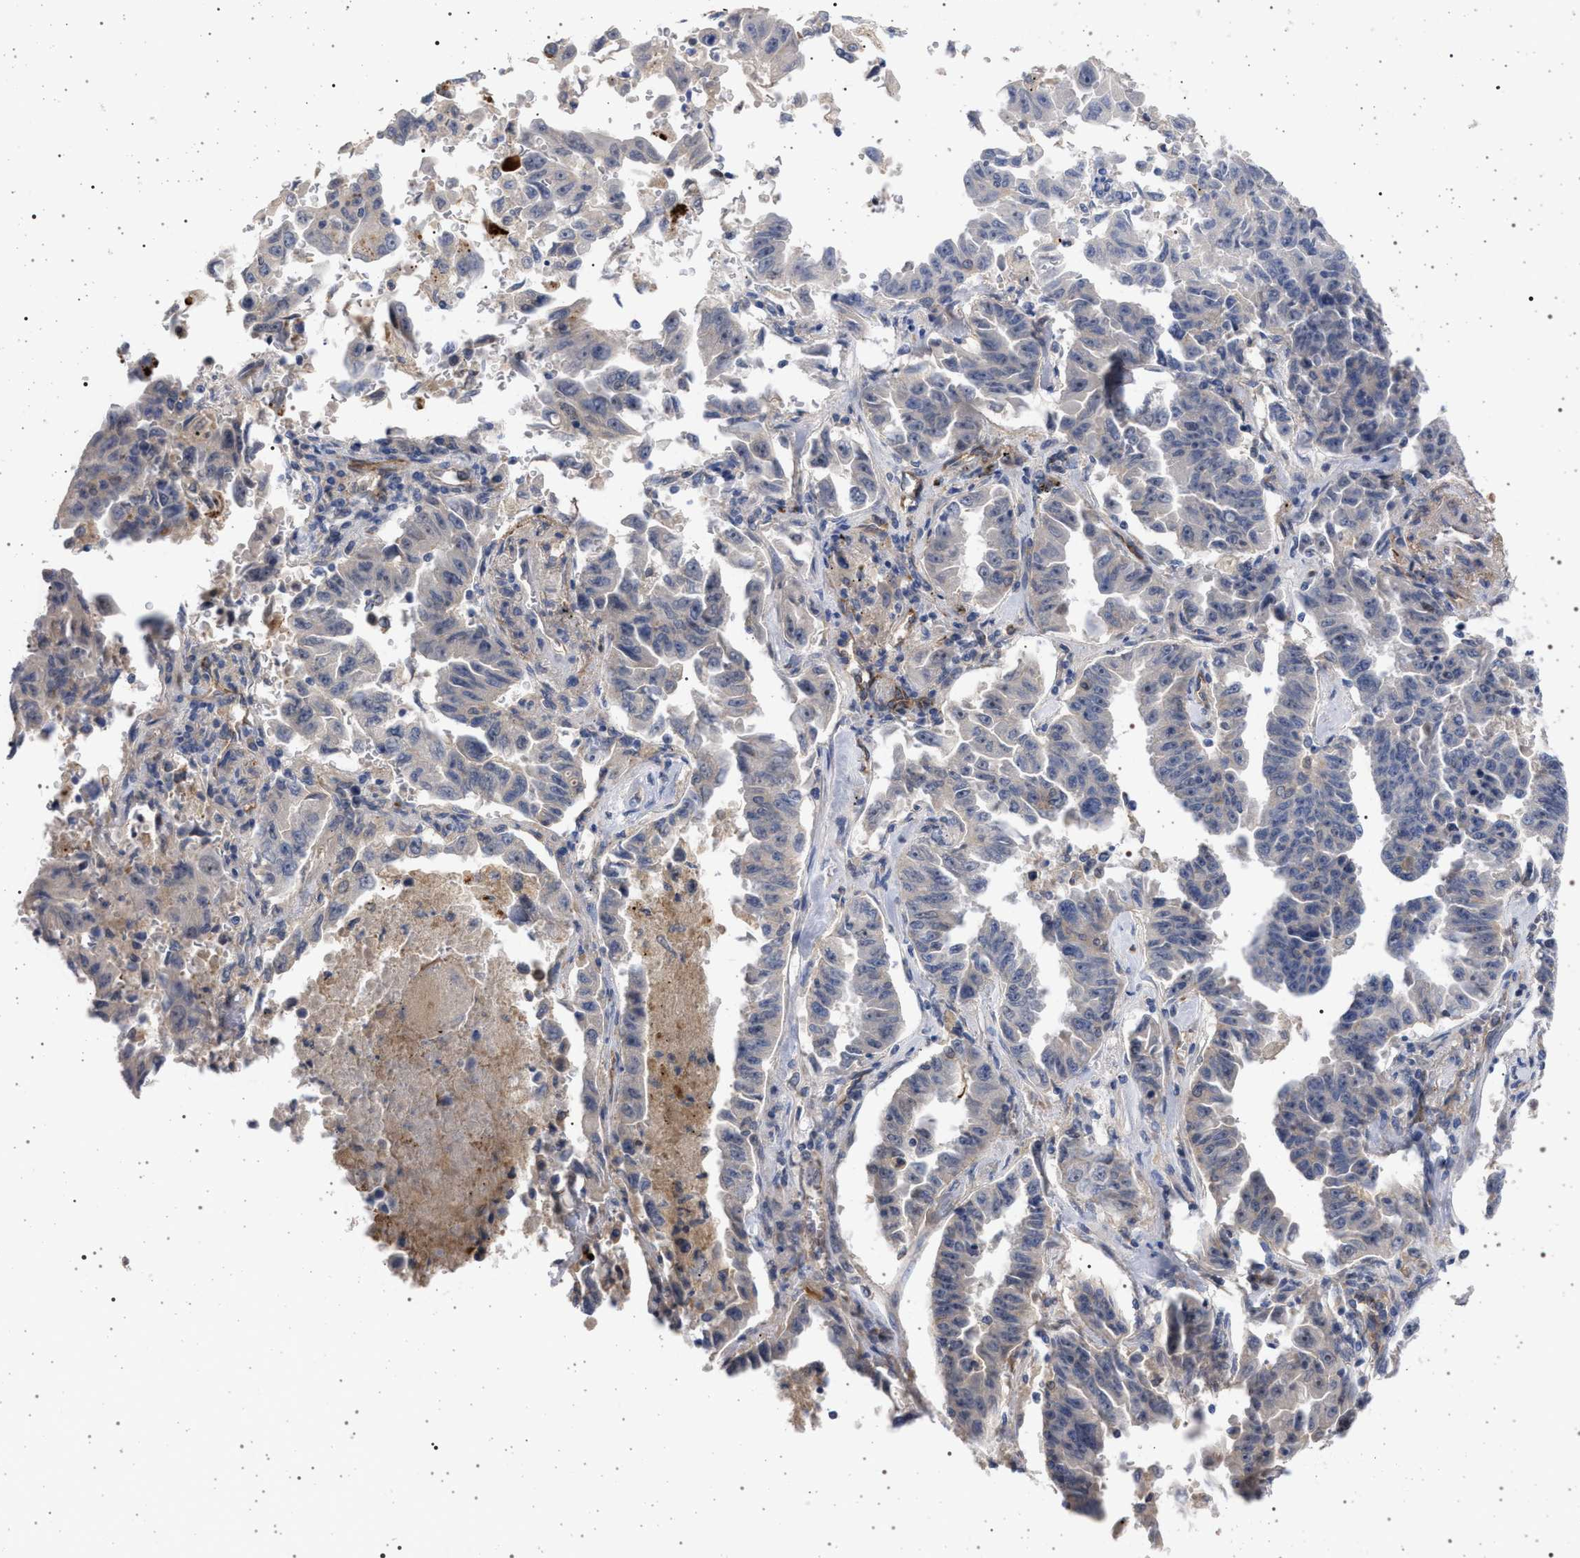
{"staining": {"intensity": "negative", "quantity": "none", "location": "none"}, "tissue": "lung cancer", "cell_type": "Tumor cells", "image_type": "cancer", "snomed": [{"axis": "morphology", "description": "Adenocarcinoma, NOS"}, {"axis": "topography", "description": "Lung"}], "caption": "Micrograph shows no protein staining in tumor cells of lung cancer (adenocarcinoma) tissue. (DAB (3,3'-diaminobenzidine) IHC visualized using brightfield microscopy, high magnification).", "gene": "RBM48", "patient": {"sex": "female", "age": 51}}